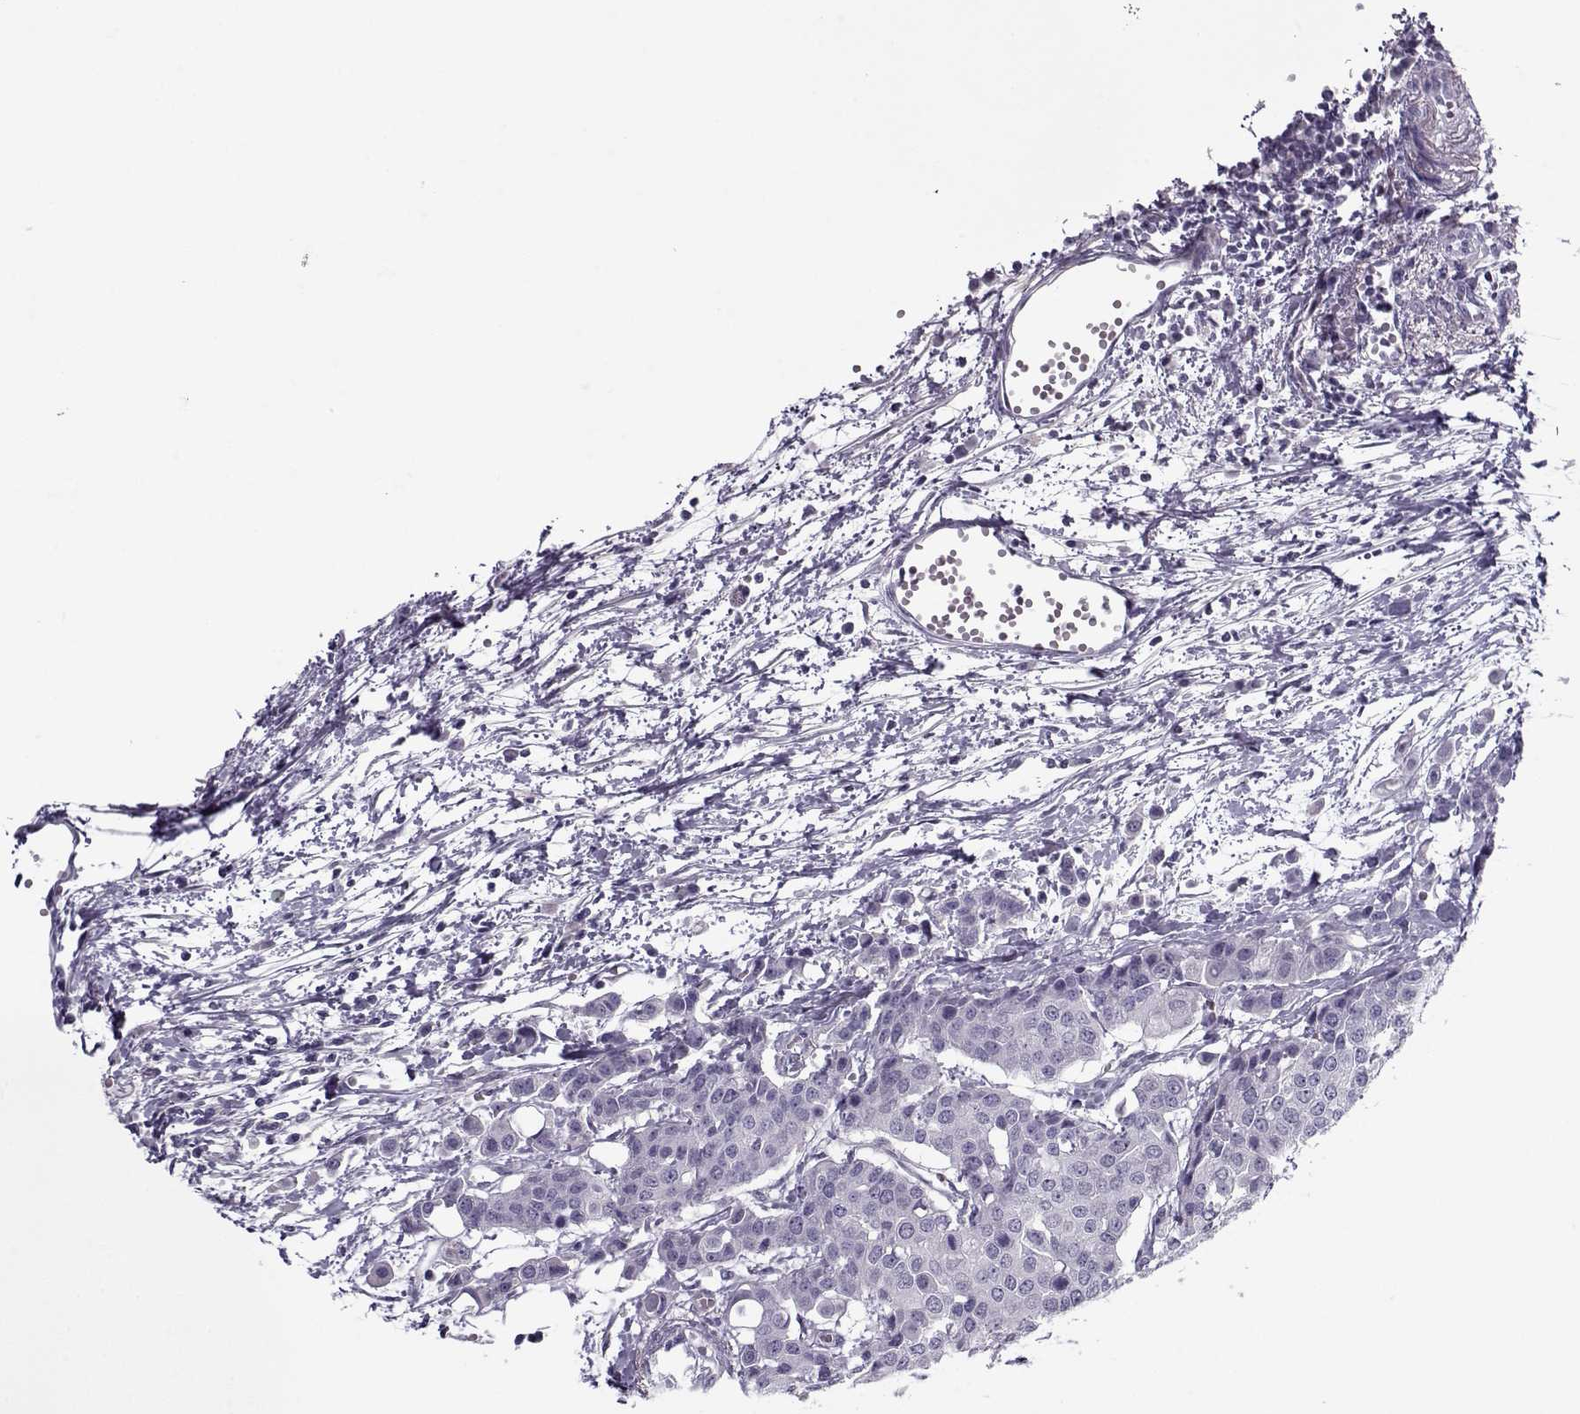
{"staining": {"intensity": "negative", "quantity": "none", "location": "none"}, "tissue": "carcinoid", "cell_type": "Tumor cells", "image_type": "cancer", "snomed": [{"axis": "morphology", "description": "Carcinoid, malignant, NOS"}, {"axis": "topography", "description": "Colon"}], "caption": "This is an immunohistochemistry (IHC) histopathology image of malignant carcinoid. There is no positivity in tumor cells.", "gene": "PP2D1", "patient": {"sex": "male", "age": 81}}